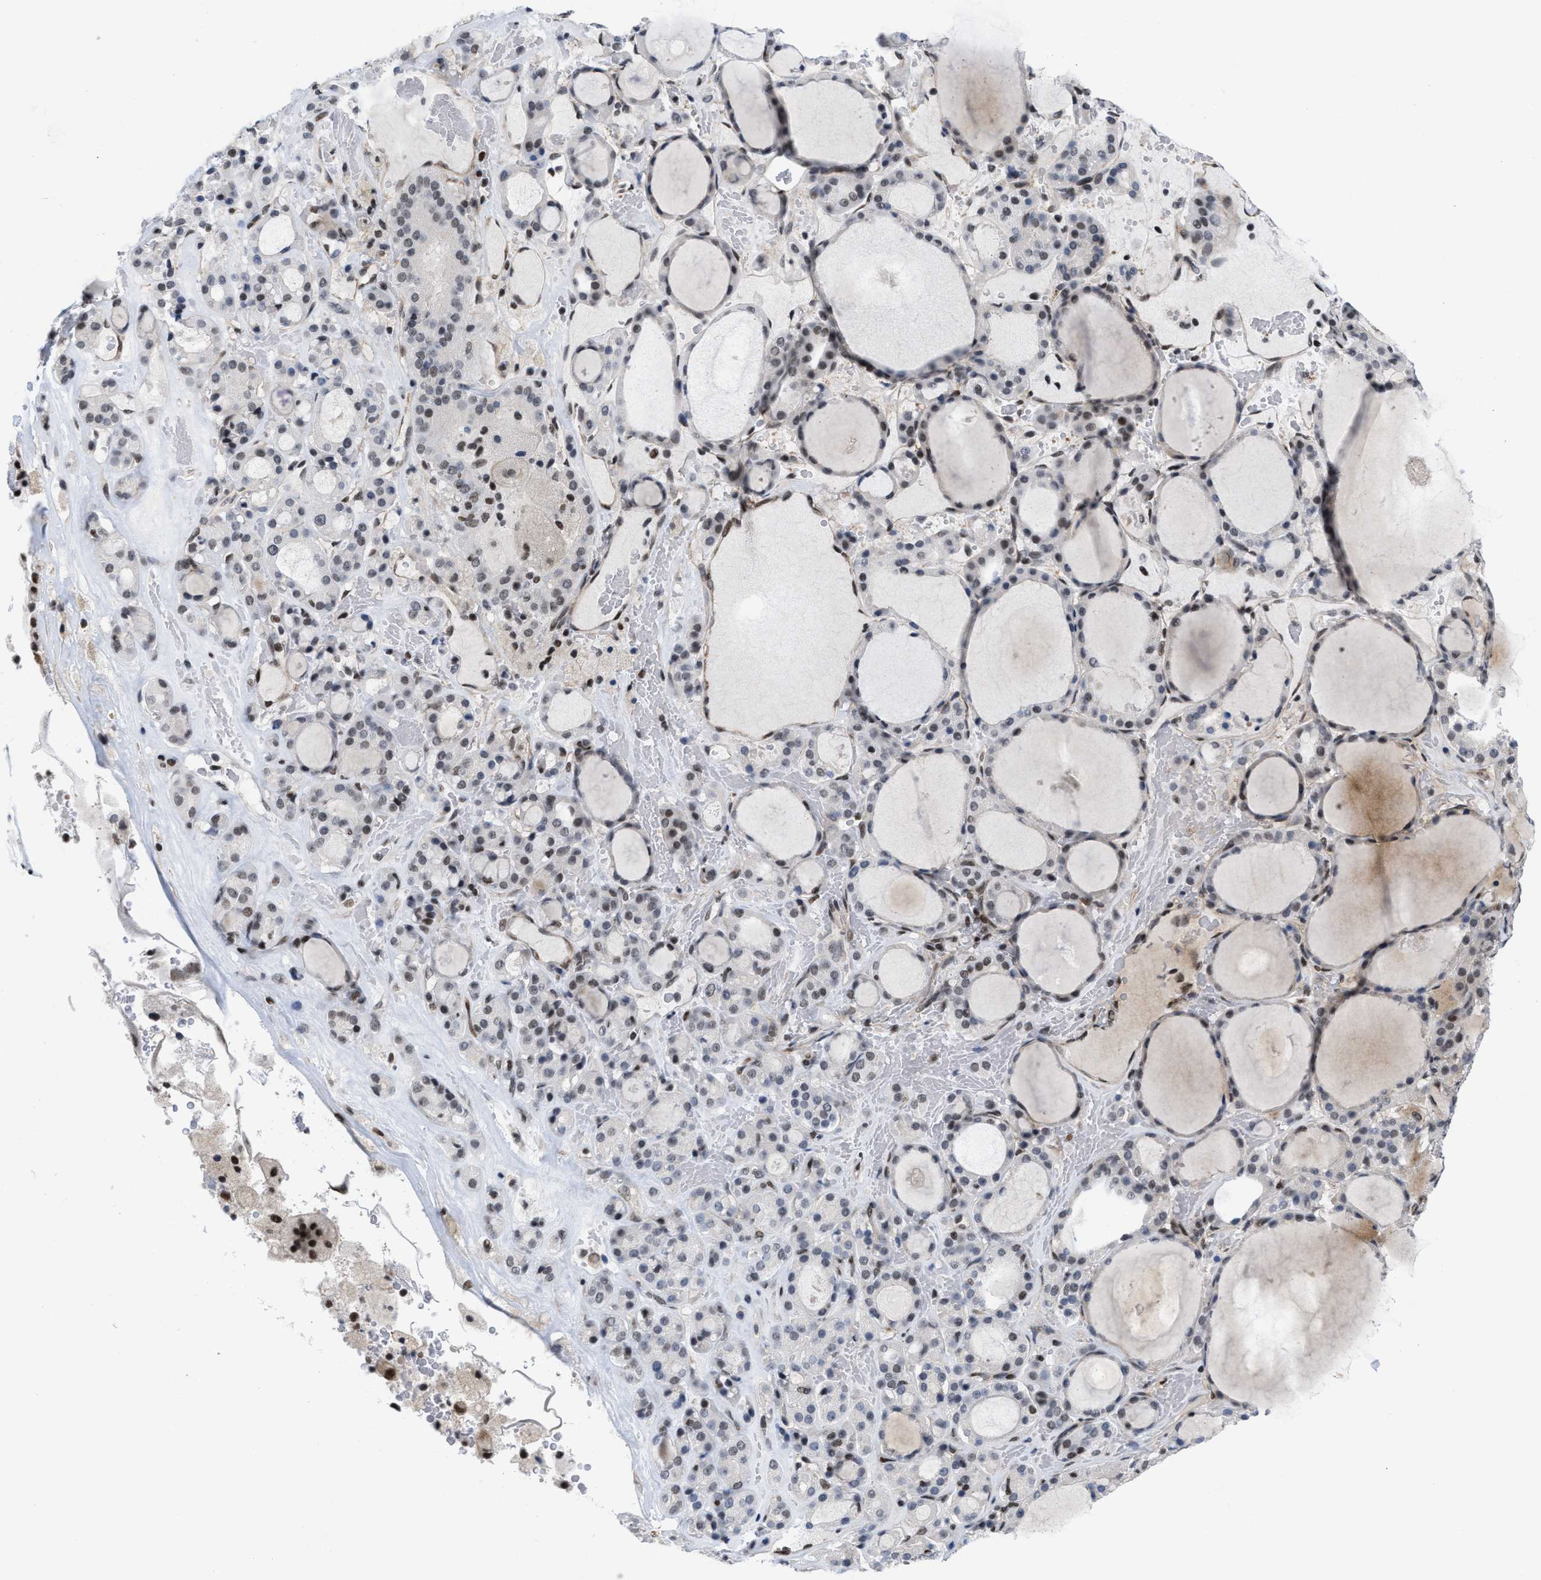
{"staining": {"intensity": "weak", "quantity": "25%-75%", "location": "nuclear"}, "tissue": "thyroid gland", "cell_type": "Glandular cells", "image_type": "normal", "snomed": [{"axis": "morphology", "description": "Normal tissue, NOS"}, {"axis": "morphology", "description": "Carcinoma, NOS"}, {"axis": "topography", "description": "Thyroid gland"}], "caption": "A photomicrograph of thyroid gland stained for a protein displays weak nuclear brown staining in glandular cells. Nuclei are stained in blue.", "gene": "MIER1", "patient": {"sex": "female", "age": 86}}